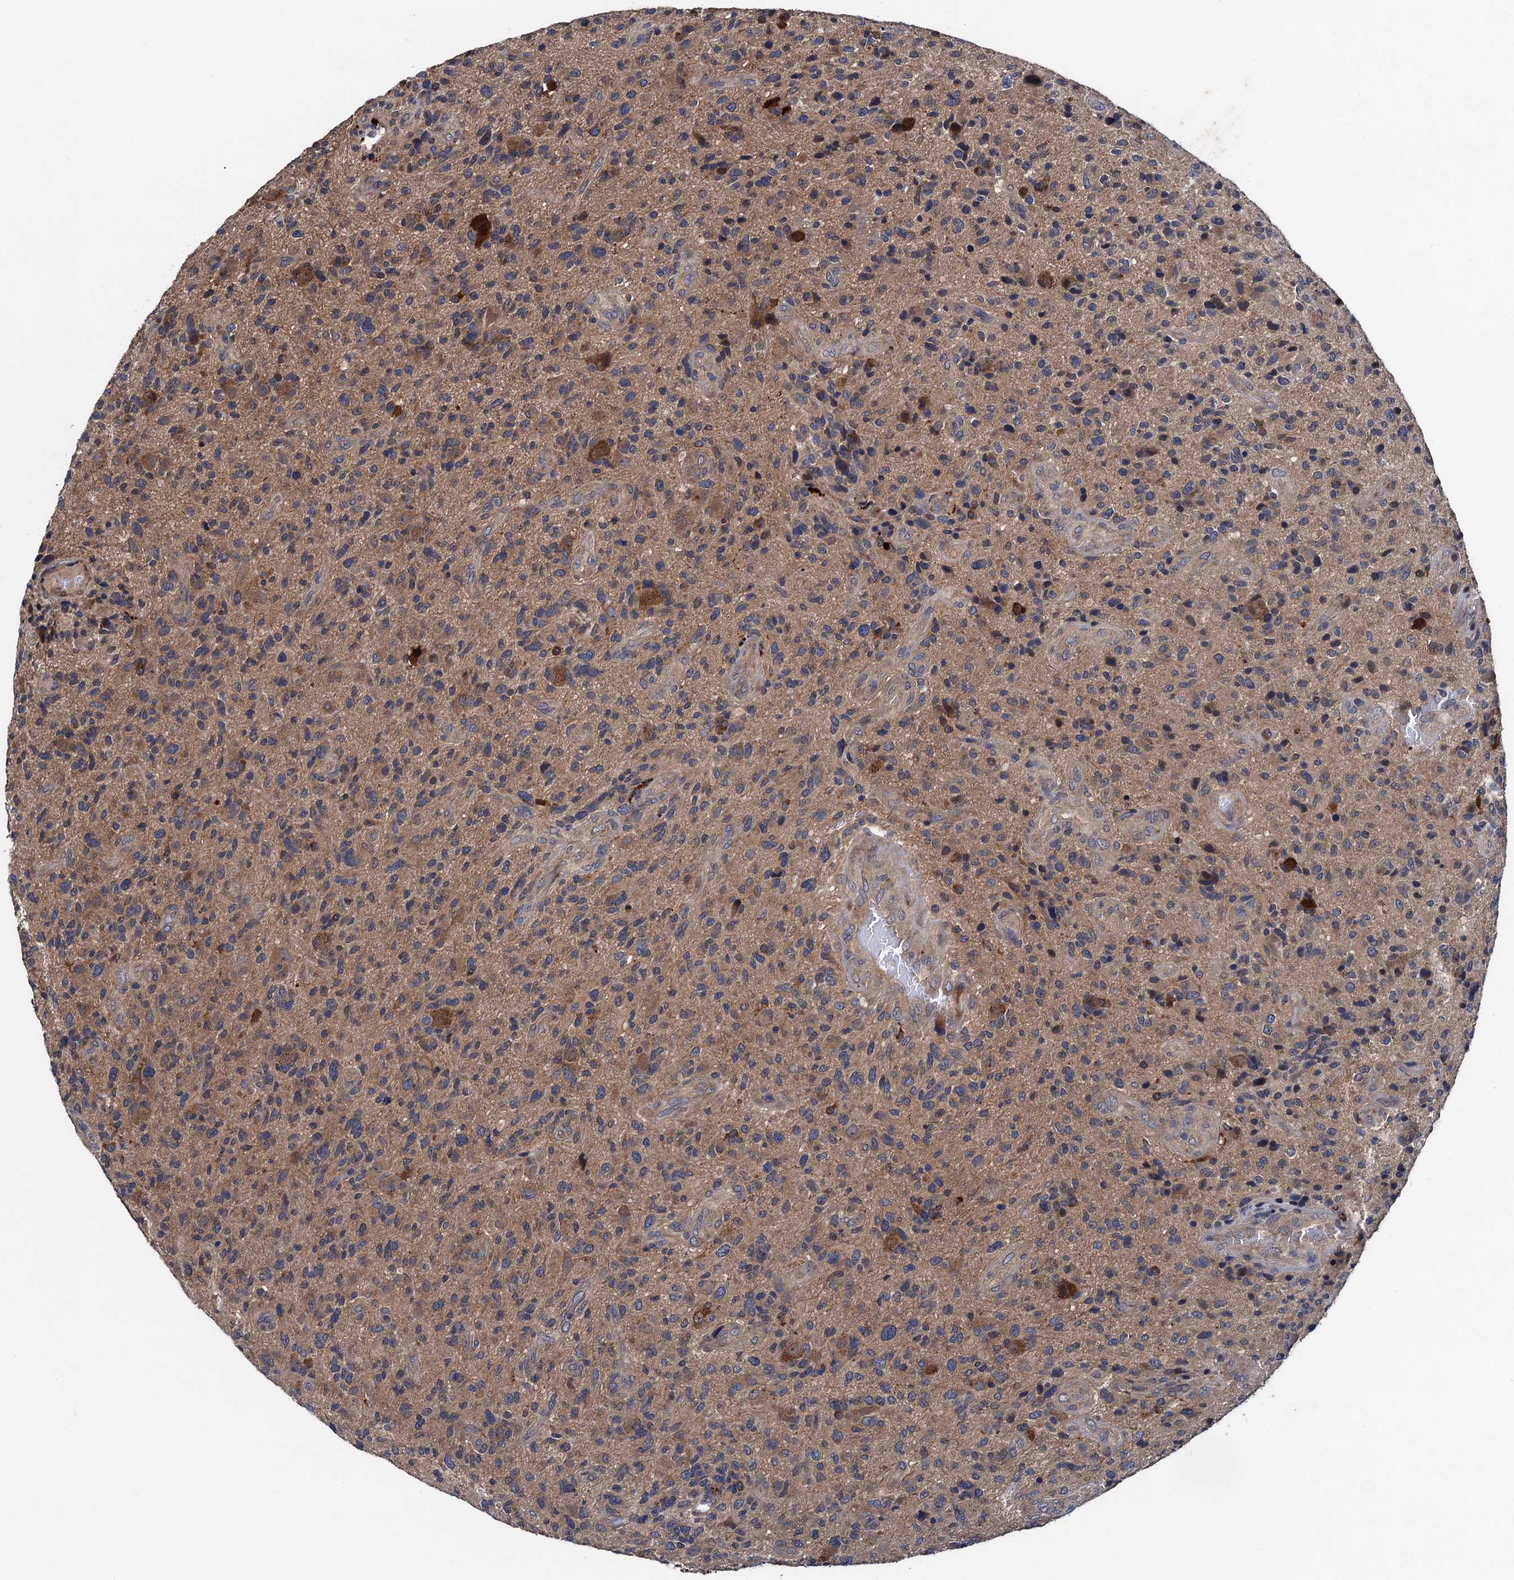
{"staining": {"intensity": "negative", "quantity": "none", "location": "none"}, "tissue": "glioma", "cell_type": "Tumor cells", "image_type": "cancer", "snomed": [{"axis": "morphology", "description": "Glioma, malignant, High grade"}, {"axis": "topography", "description": "Brain"}], "caption": "This is an IHC histopathology image of malignant glioma (high-grade). There is no expression in tumor cells.", "gene": "BLTP3B", "patient": {"sex": "male", "age": 47}}